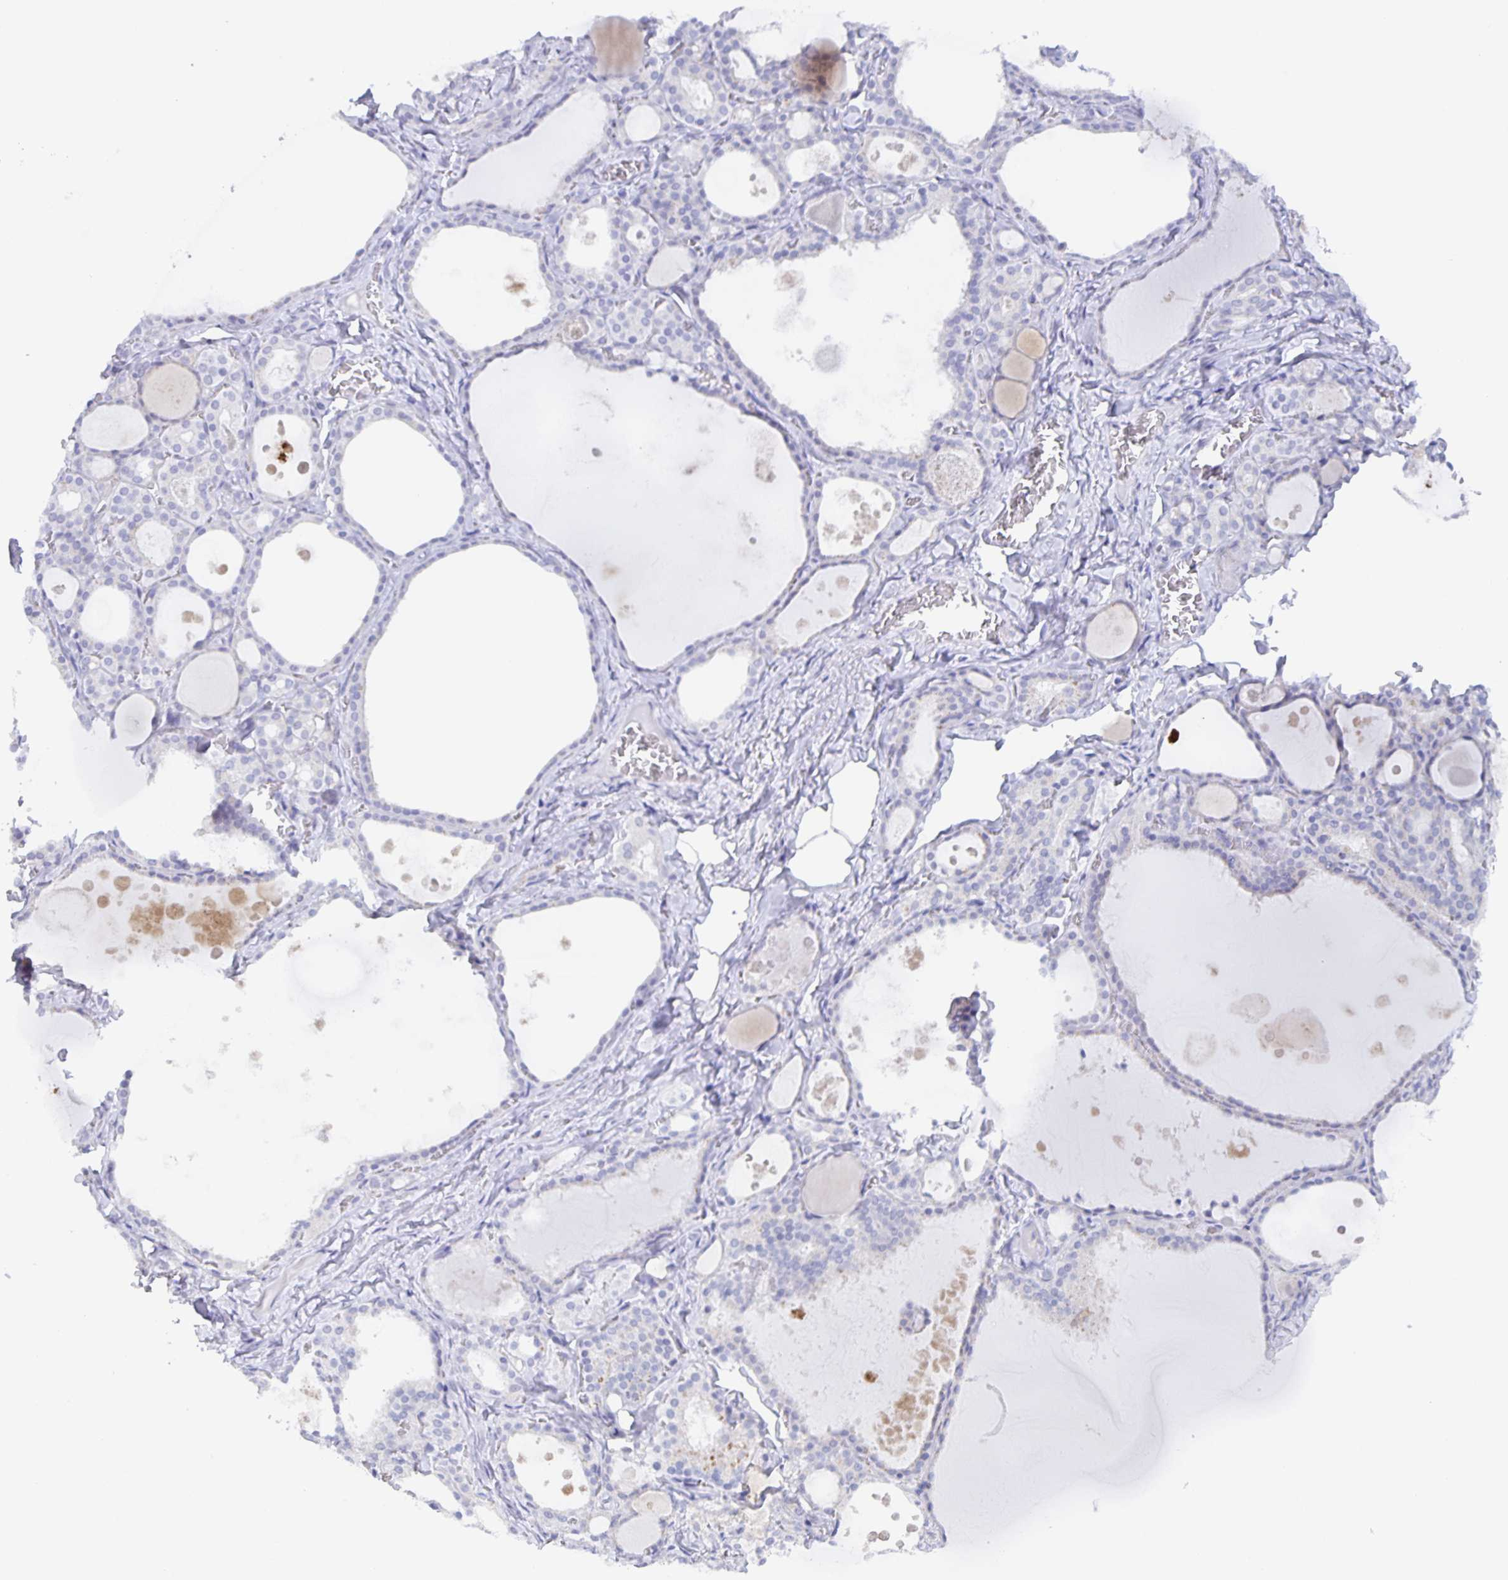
{"staining": {"intensity": "negative", "quantity": "none", "location": "none"}, "tissue": "thyroid gland", "cell_type": "Glandular cells", "image_type": "normal", "snomed": [{"axis": "morphology", "description": "Normal tissue, NOS"}, {"axis": "topography", "description": "Thyroid gland"}], "caption": "An IHC histopathology image of normal thyroid gland is shown. There is no staining in glandular cells of thyroid gland. (IHC, brightfield microscopy, high magnification).", "gene": "LIPA", "patient": {"sex": "male", "age": 56}}